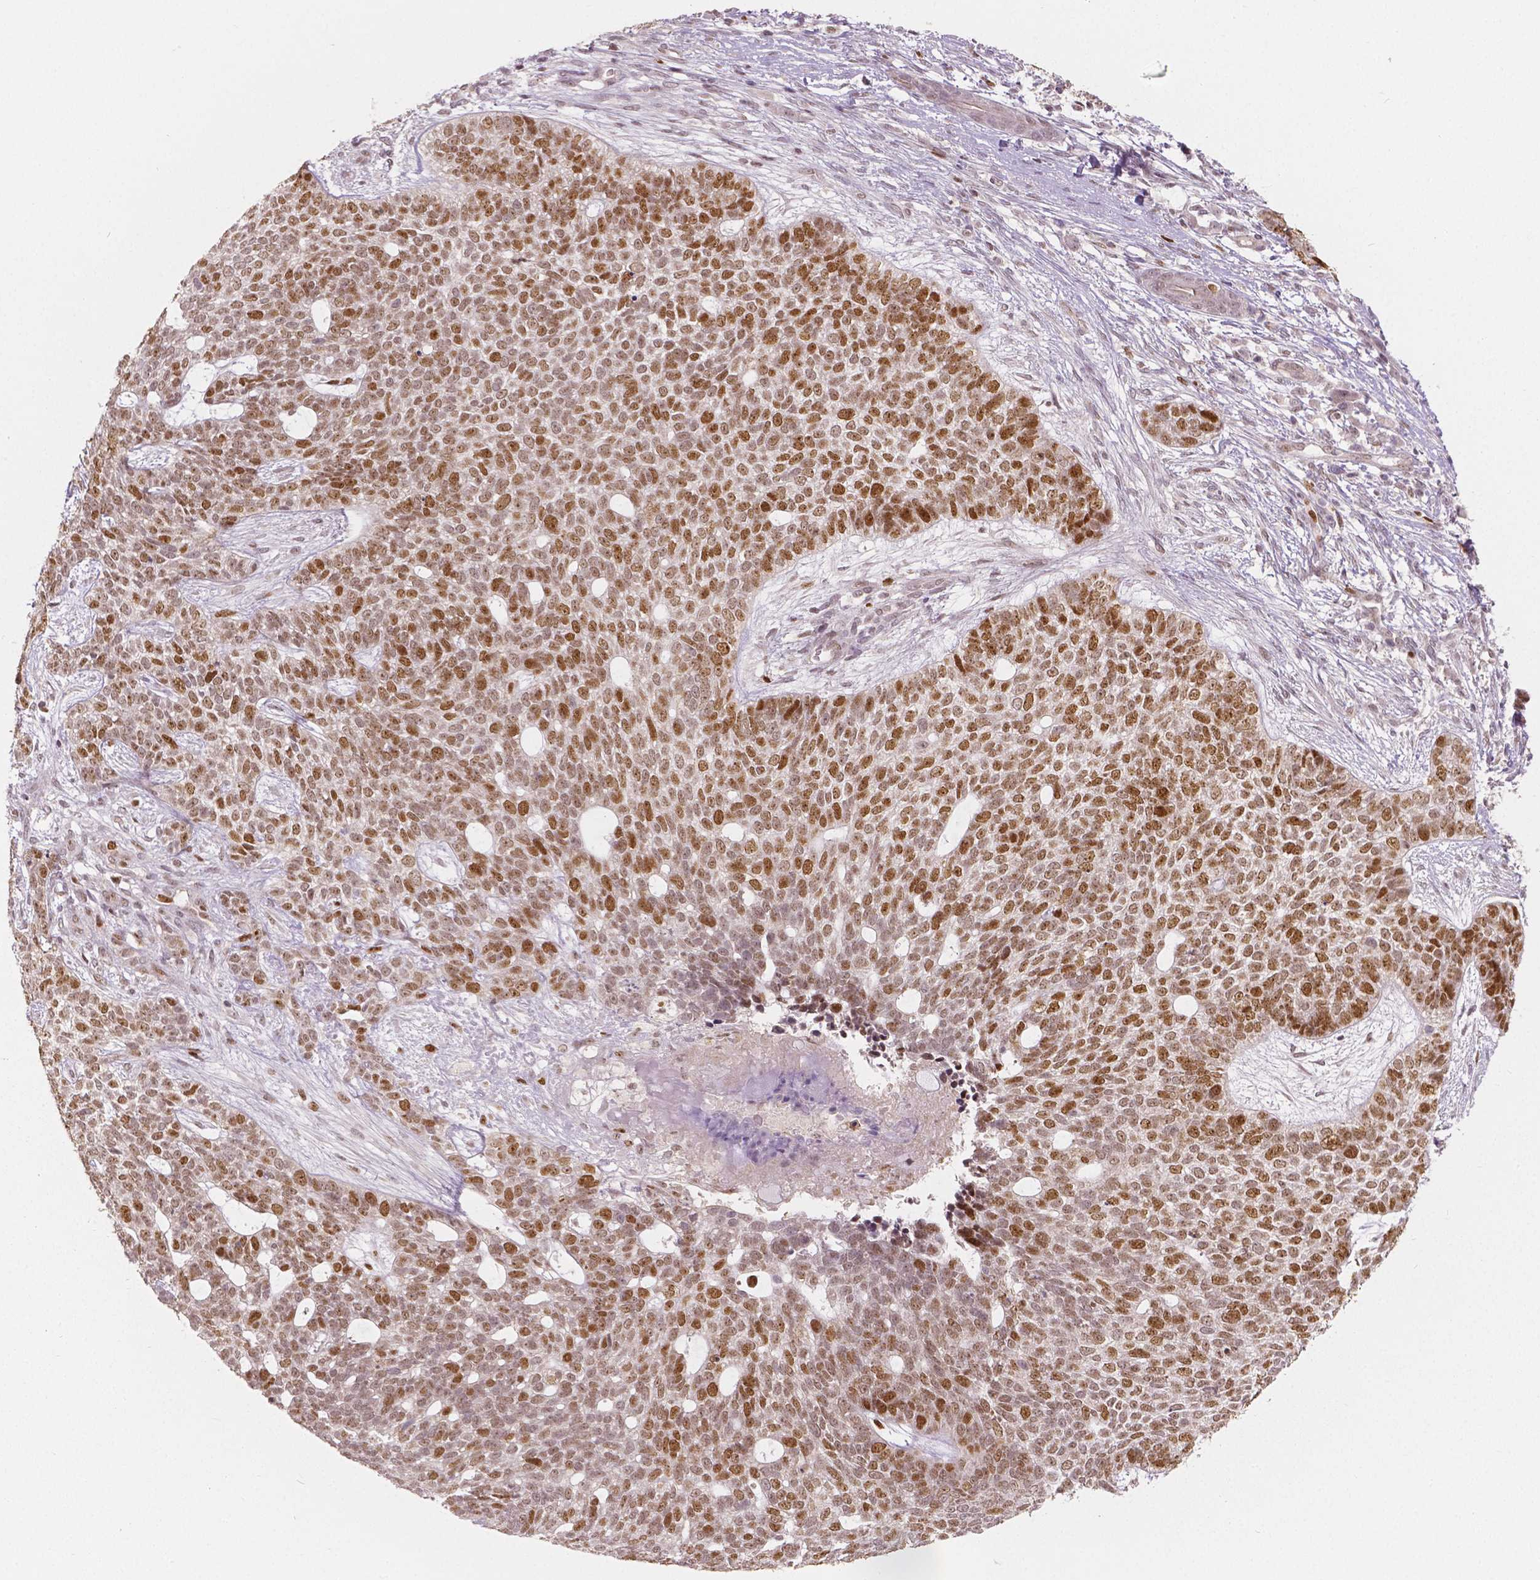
{"staining": {"intensity": "moderate", "quantity": ">75%", "location": "nuclear"}, "tissue": "skin cancer", "cell_type": "Tumor cells", "image_type": "cancer", "snomed": [{"axis": "morphology", "description": "Basal cell carcinoma"}, {"axis": "topography", "description": "Skin"}], "caption": "Protein positivity by immunohistochemistry demonstrates moderate nuclear expression in about >75% of tumor cells in skin cancer (basal cell carcinoma).", "gene": "NSD2", "patient": {"sex": "female", "age": 69}}